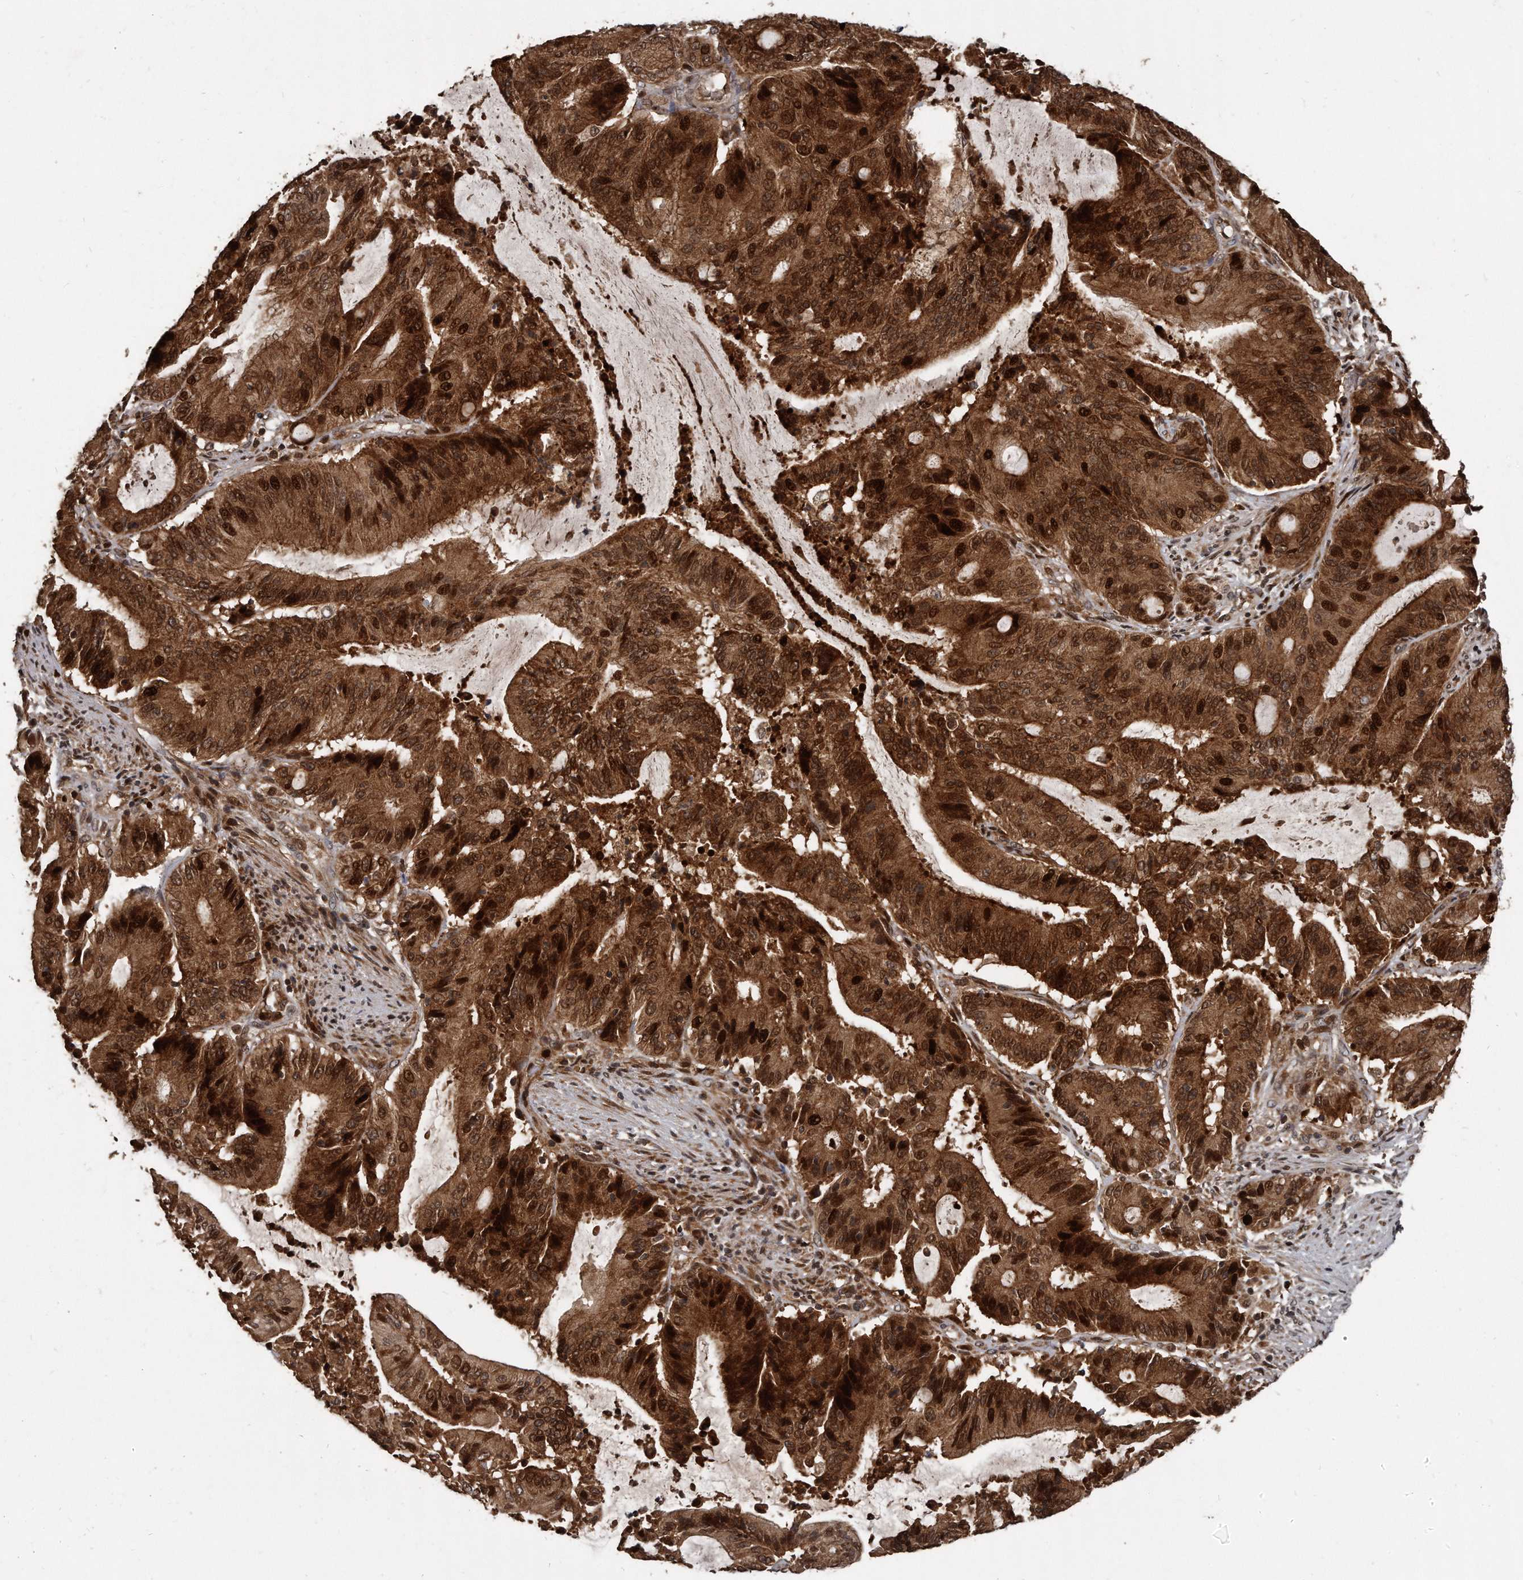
{"staining": {"intensity": "strong", "quantity": ">75%", "location": "cytoplasmic/membranous,nuclear"}, "tissue": "liver cancer", "cell_type": "Tumor cells", "image_type": "cancer", "snomed": [{"axis": "morphology", "description": "Normal tissue, NOS"}, {"axis": "morphology", "description": "Cholangiocarcinoma"}, {"axis": "topography", "description": "Liver"}, {"axis": "topography", "description": "Peripheral nerve tissue"}], "caption": "Human liver cancer stained for a protein (brown) exhibits strong cytoplasmic/membranous and nuclear positive expression in approximately >75% of tumor cells.", "gene": "GCH1", "patient": {"sex": "female", "age": 73}}